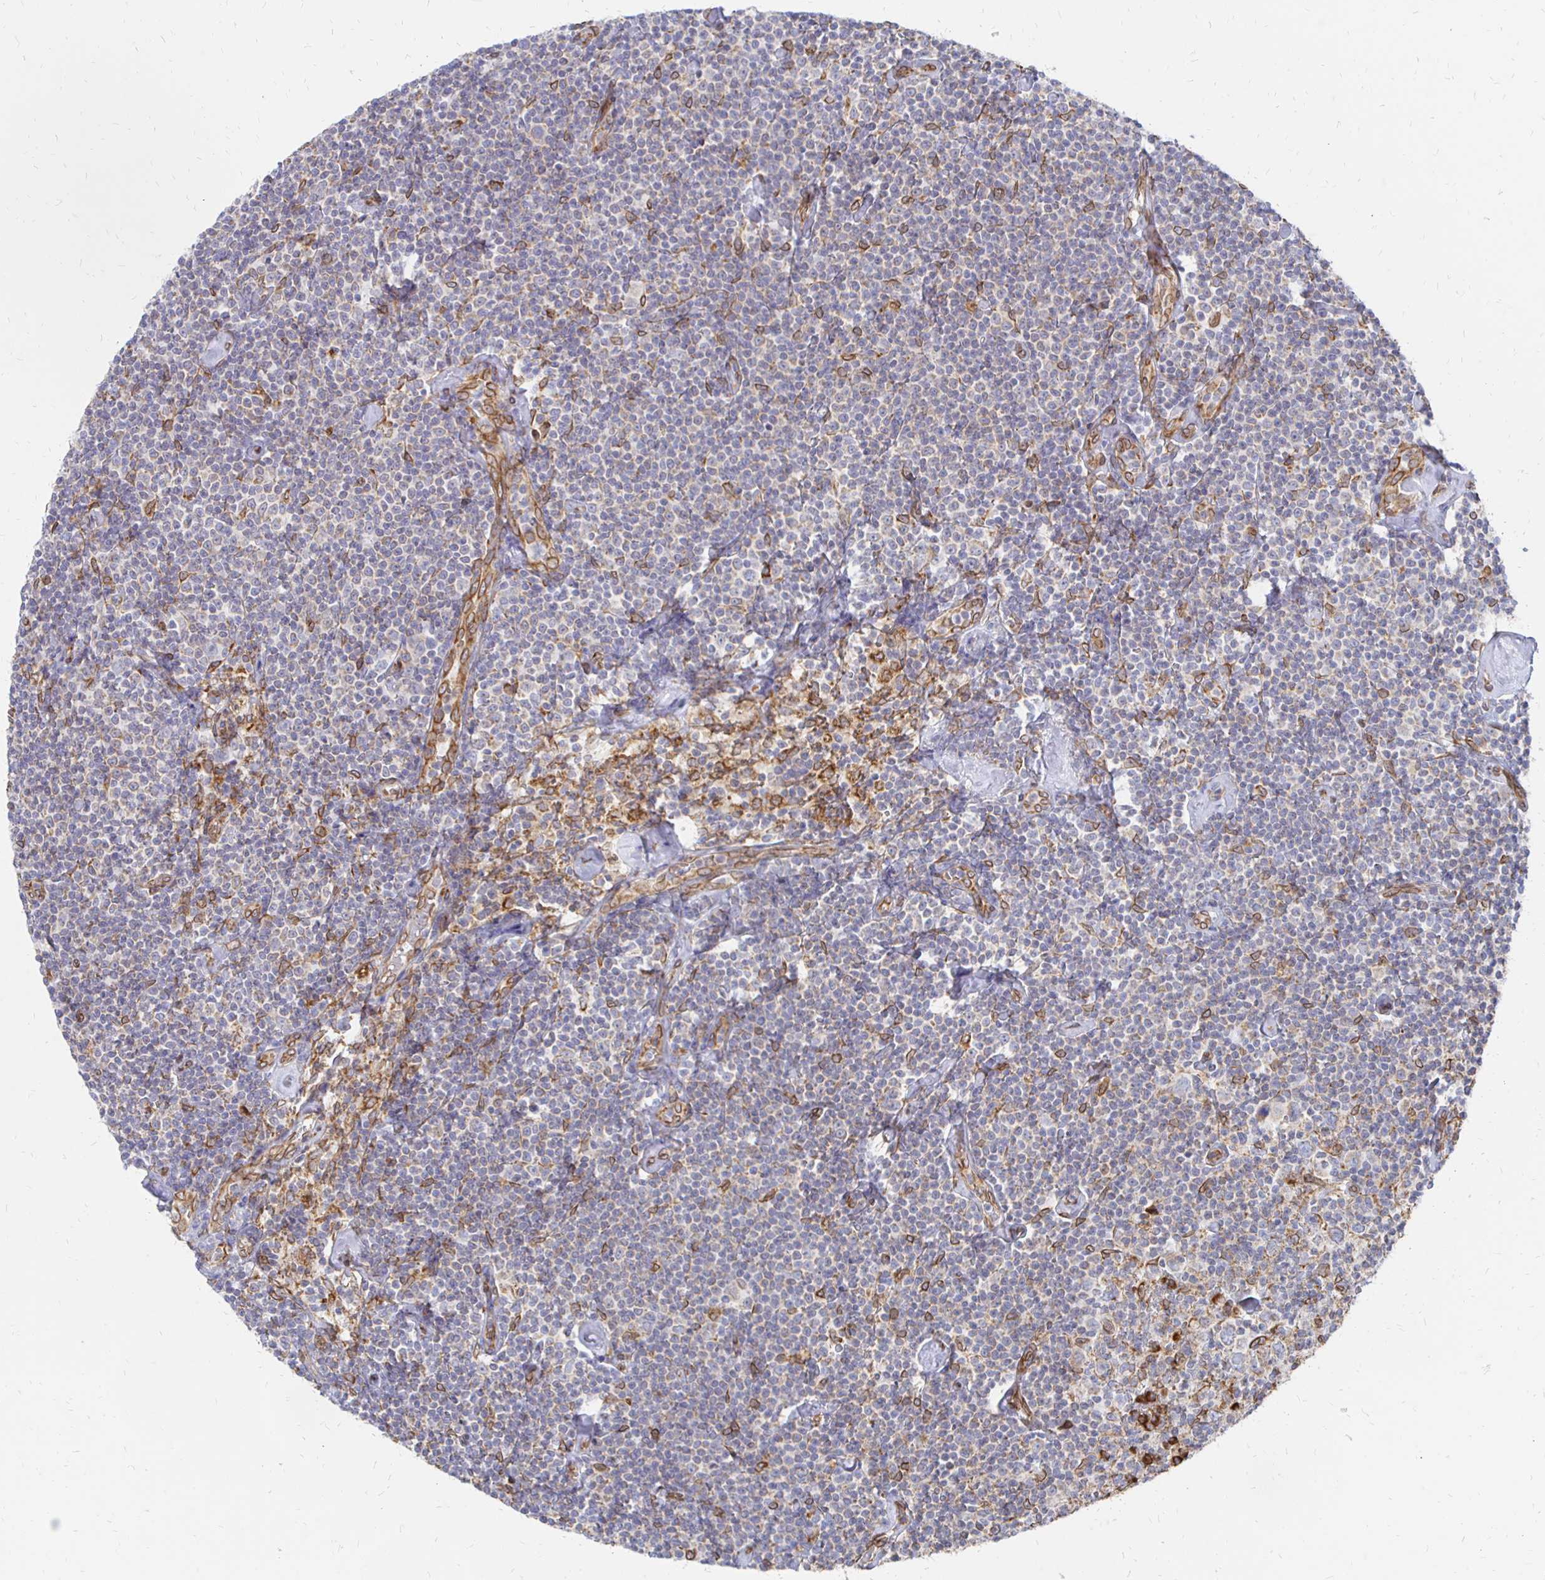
{"staining": {"intensity": "negative", "quantity": "none", "location": "none"}, "tissue": "lymphoma", "cell_type": "Tumor cells", "image_type": "cancer", "snomed": [{"axis": "morphology", "description": "Malignant lymphoma, non-Hodgkin's type, Low grade"}, {"axis": "topography", "description": "Lymph node"}], "caption": "IHC of human lymphoma shows no positivity in tumor cells.", "gene": "PELI3", "patient": {"sex": "male", "age": 81}}